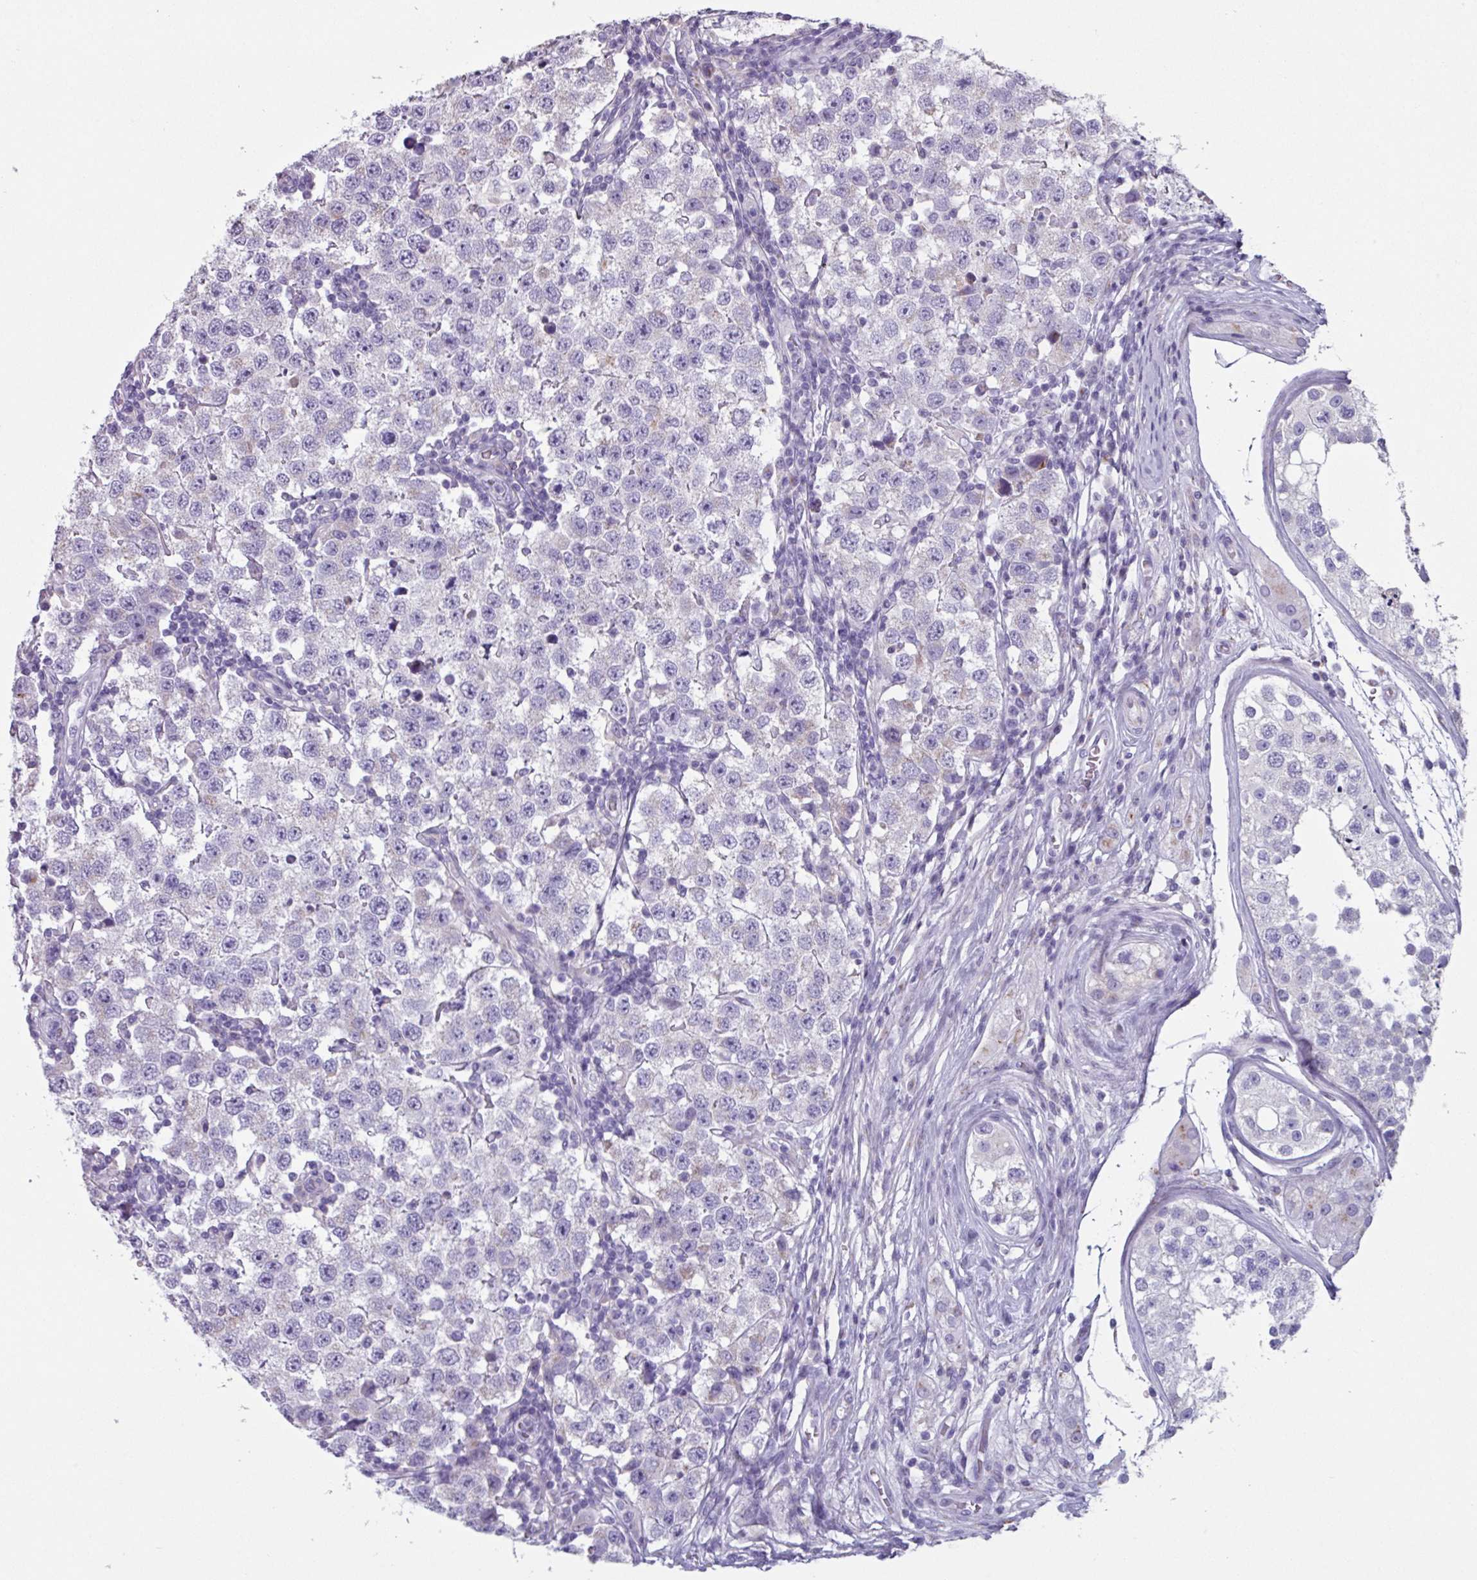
{"staining": {"intensity": "negative", "quantity": "none", "location": "none"}, "tissue": "testis cancer", "cell_type": "Tumor cells", "image_type": "cancer", "snomed": [{"axis": "morphology", "description": "Seminoma, NOS"}, {"axis": "topography", "description": "Testis"}], "caption": "Human testis cancer stained for a protein using IHC shows no expression in tumor cells.", "gene": "ADGRE1", "patient": {"sex": "male", "age": 34}}